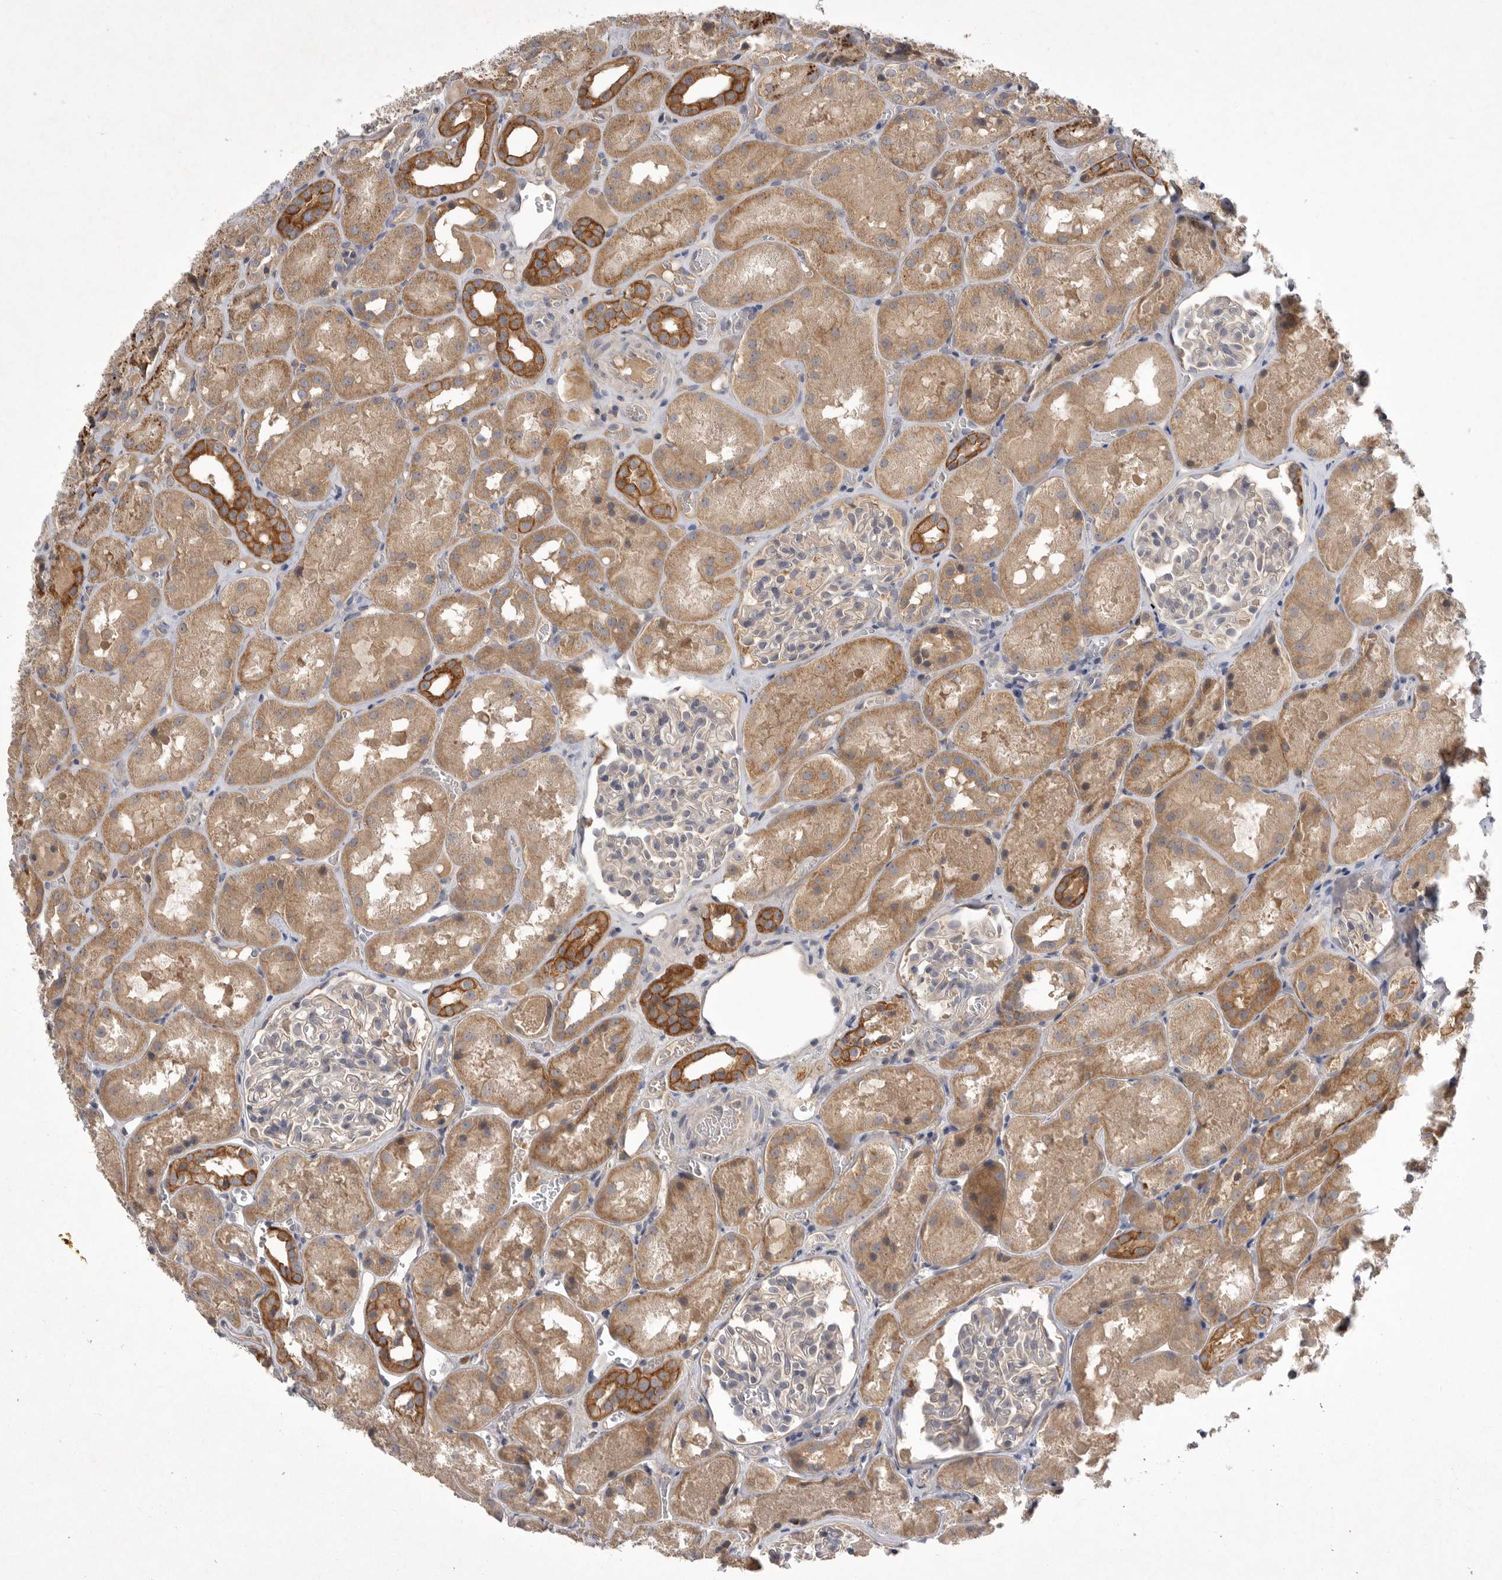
{"staining": {"intensity": "negative", "quantity": "none", "location": "none"}, "tissue": "kidney", "cell_type": "Cells in glomeruli", "image_type": "normal", "snomed": [{"axis": "morphology", "description": "Normal tissue, NOS"}, {"axis": "topography", "description": "Kidney"}], "caption": "Human kidney stained for a protein using immunohistochemistry reveals no staining in cells in glomeruli.", "gene": "DHDDS", "patient": {"sex": "male", "age": 16}}